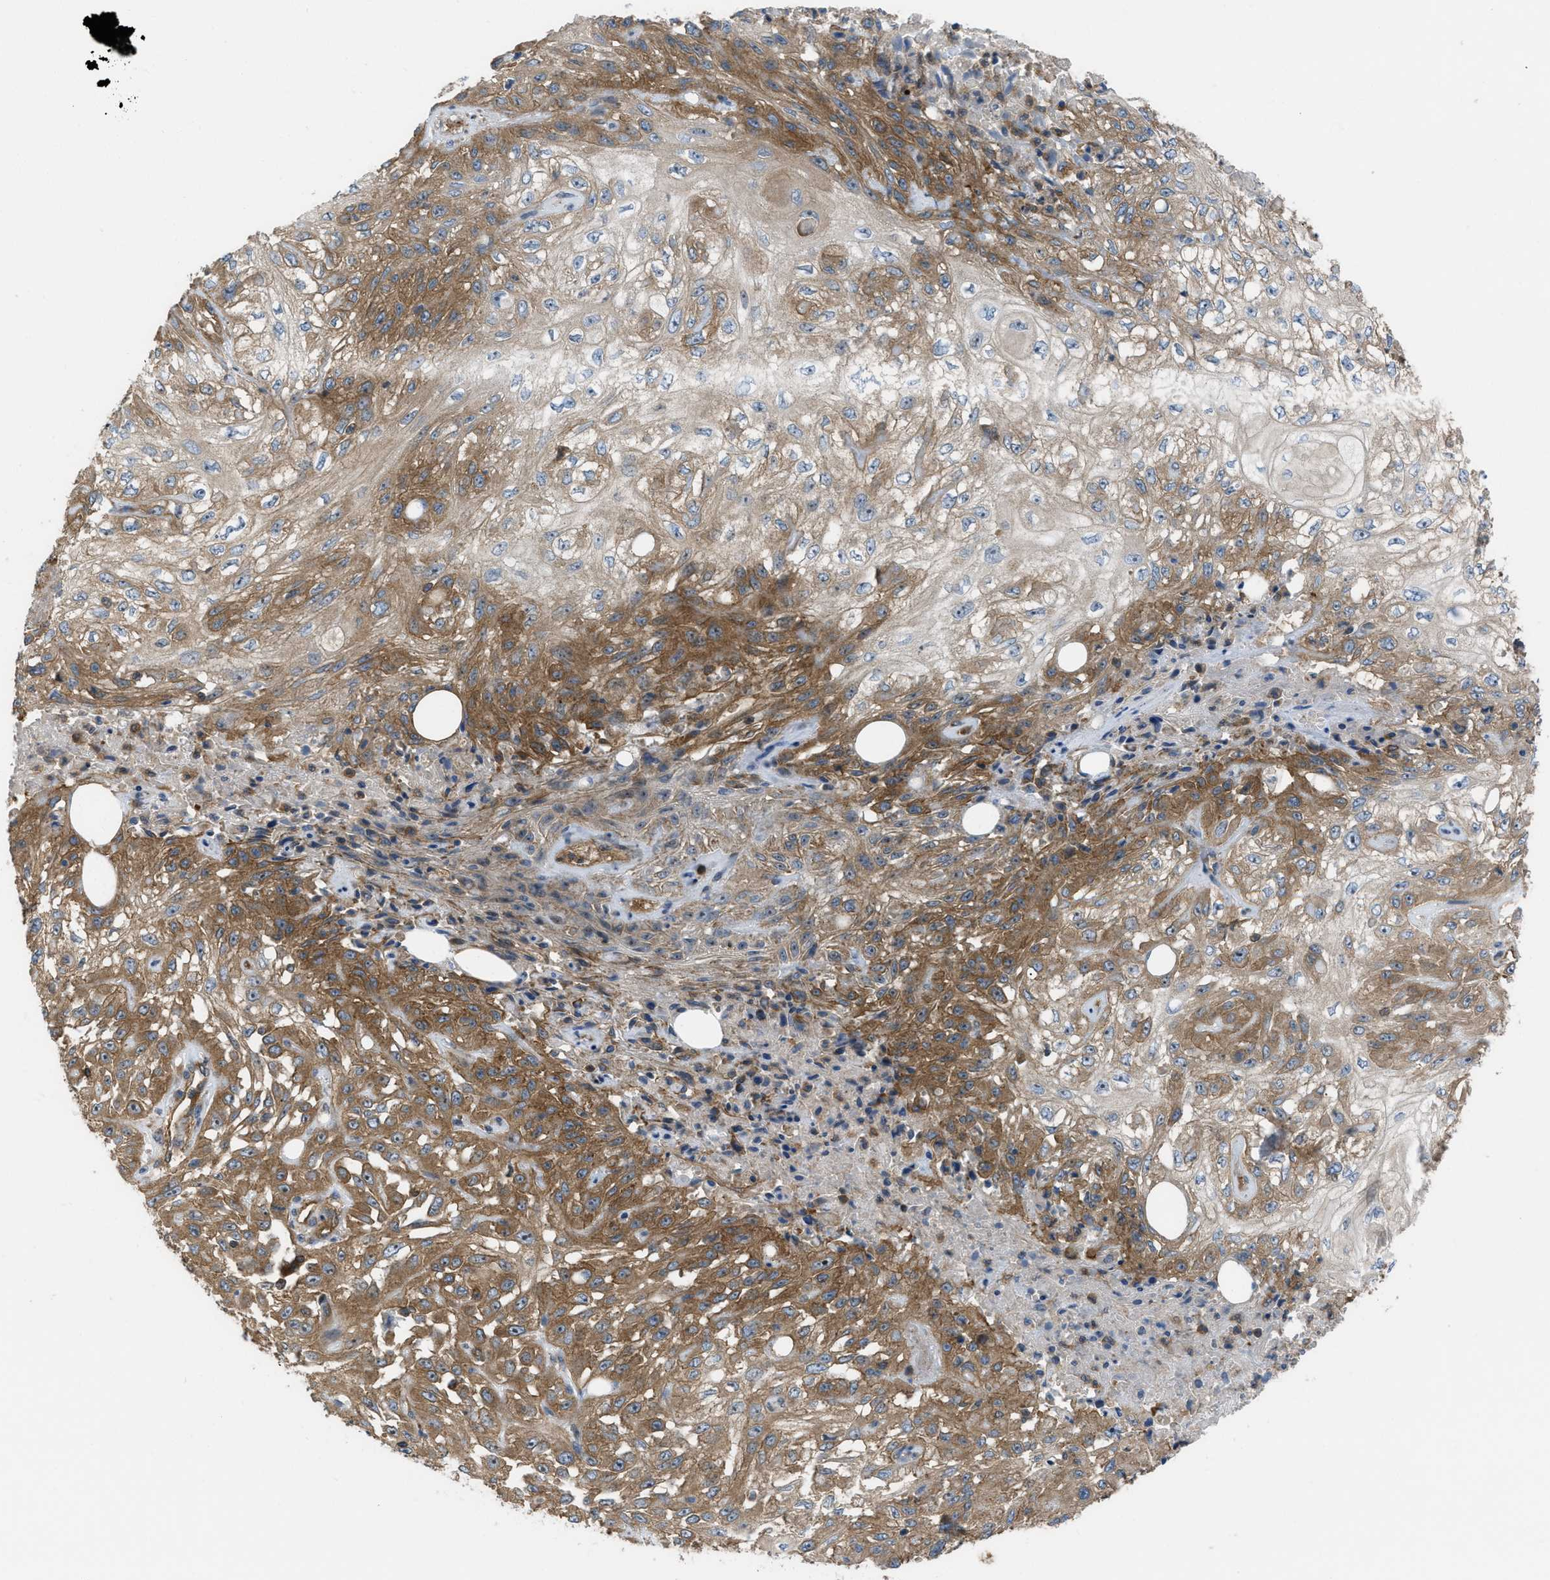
{"staining": {"intensity": "moderate", "quantity": ">75%", "location": "cytoplasmic/membranous"}, "tissue": "skin cancer", "cell_type": "Tumor cells", "image_type": "cancer", "snomed": [{"axis": "morphology", "description": "Squamous cell carcinoma, NOS"}, {"axis": "morphology", "description": "Squamous cell carcinoma, metastatic, NOS"}, {"axis": "topography", "description": "Skin"}, {"axis": "topography", "description": "Lymph node"}], "caption": "Protein staining of skin cancer (squamous cell carcinoma) tissue displays moderate cytoplasmic/membranous positivity in about >75% of tumor cells. The protein is shown in brown color, while the nuclei are stained blue.", "gene": "ATP2A3", "patient": {"sex": "male", "age": 75}}